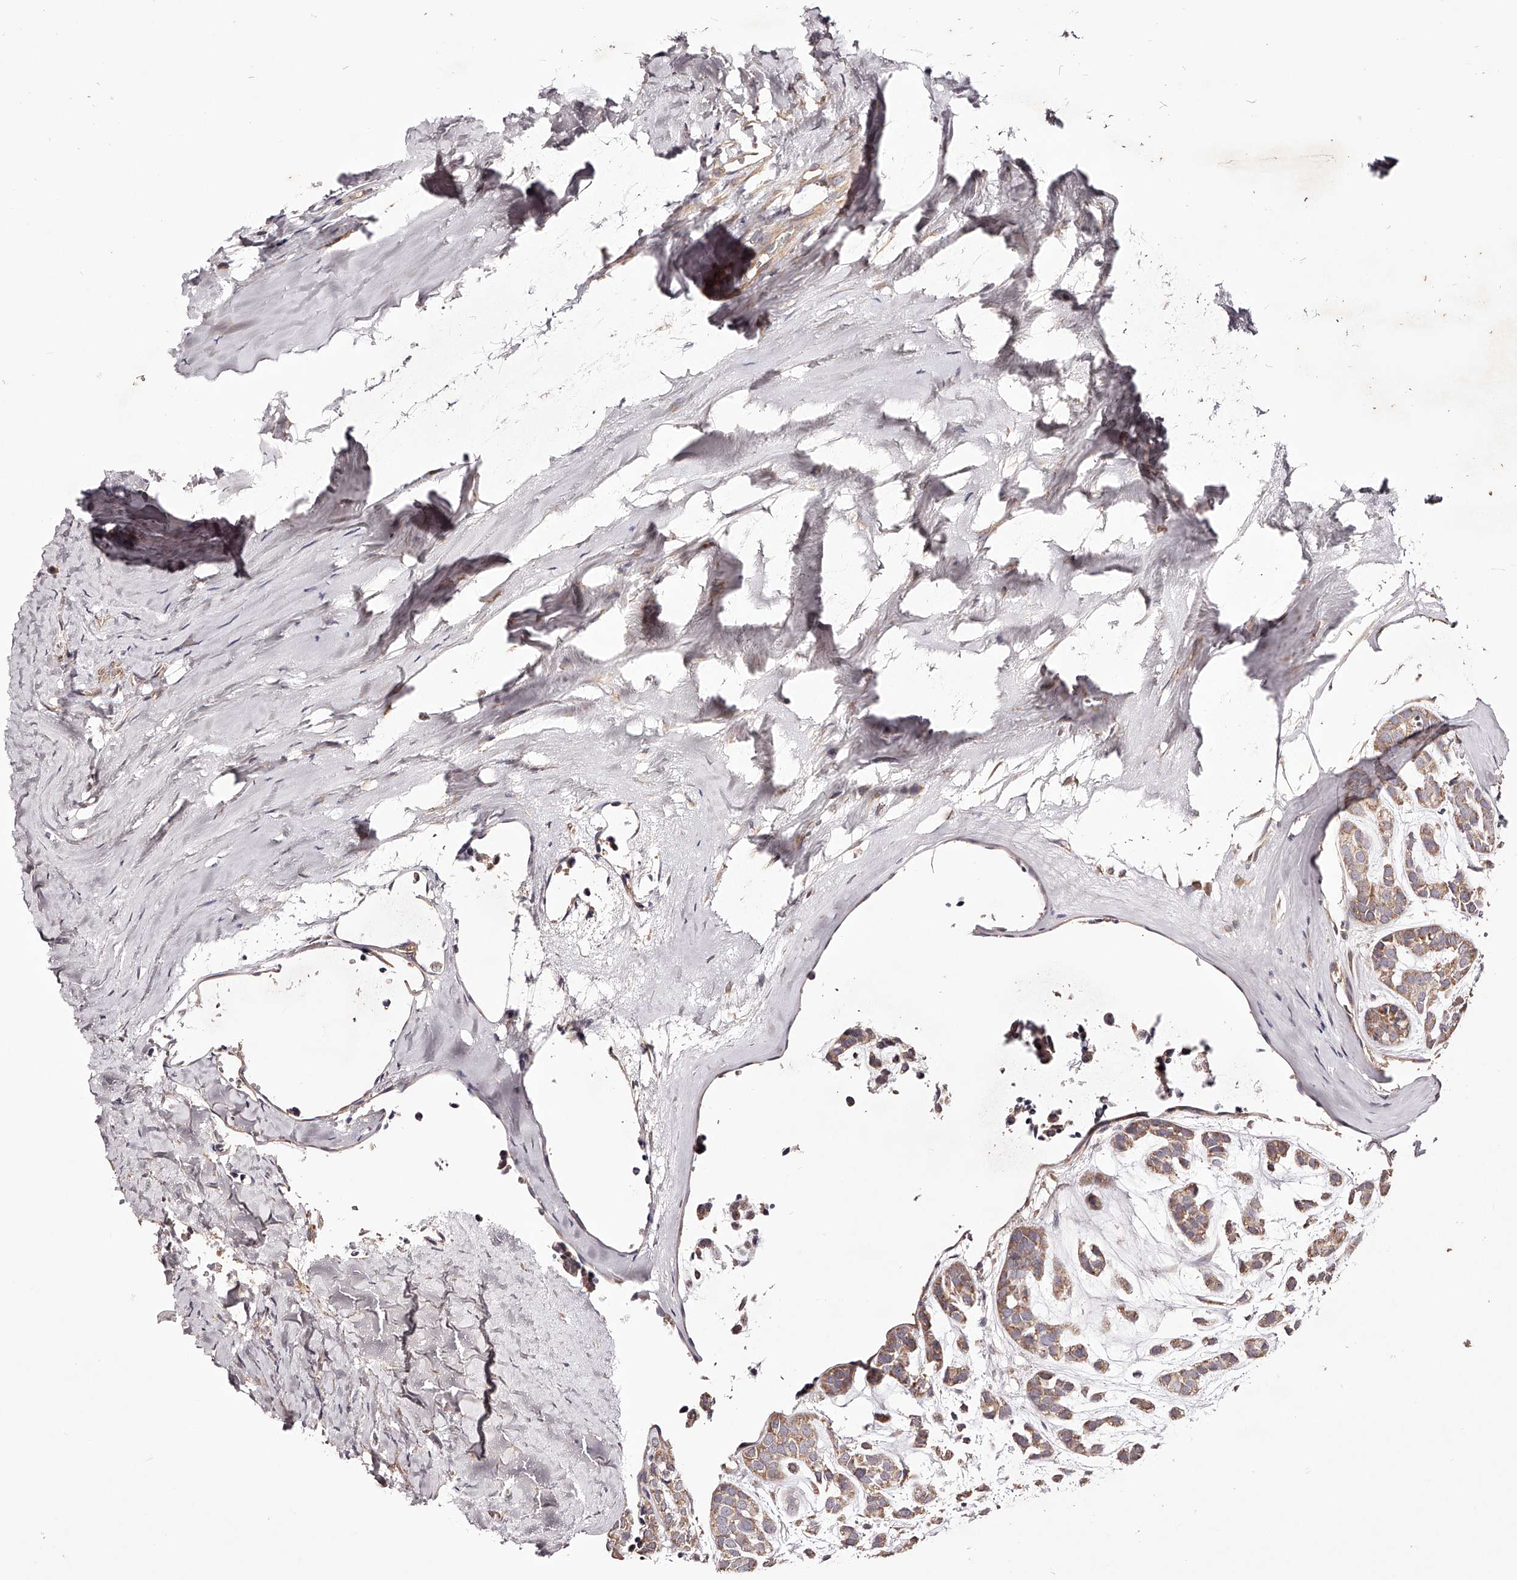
{"staining": {"intensity": "moderate", "quantity": ">75%", "location": "cytoplasmic/membranous"}, "tissue": "head and neck cancer", "cell_type": "Tumor cells", "image_type": "cancer", "snomed": [{"axis": "morphology", "description": "Adenocarcinoma, NOS"}, {"axis": "morphology", "description": "Adenoma, NOS"}, {"axis": "topography", "description": "Head-Neck"}], "caption": "This histopathology image reveals IHC staining of head and neck adenocarcinoma, with medium moderate cytoplasmic/membranous expression in about >75% of tumor cells.", "gene": "USP21", "patient": {"sex": "female", "age": 55}}